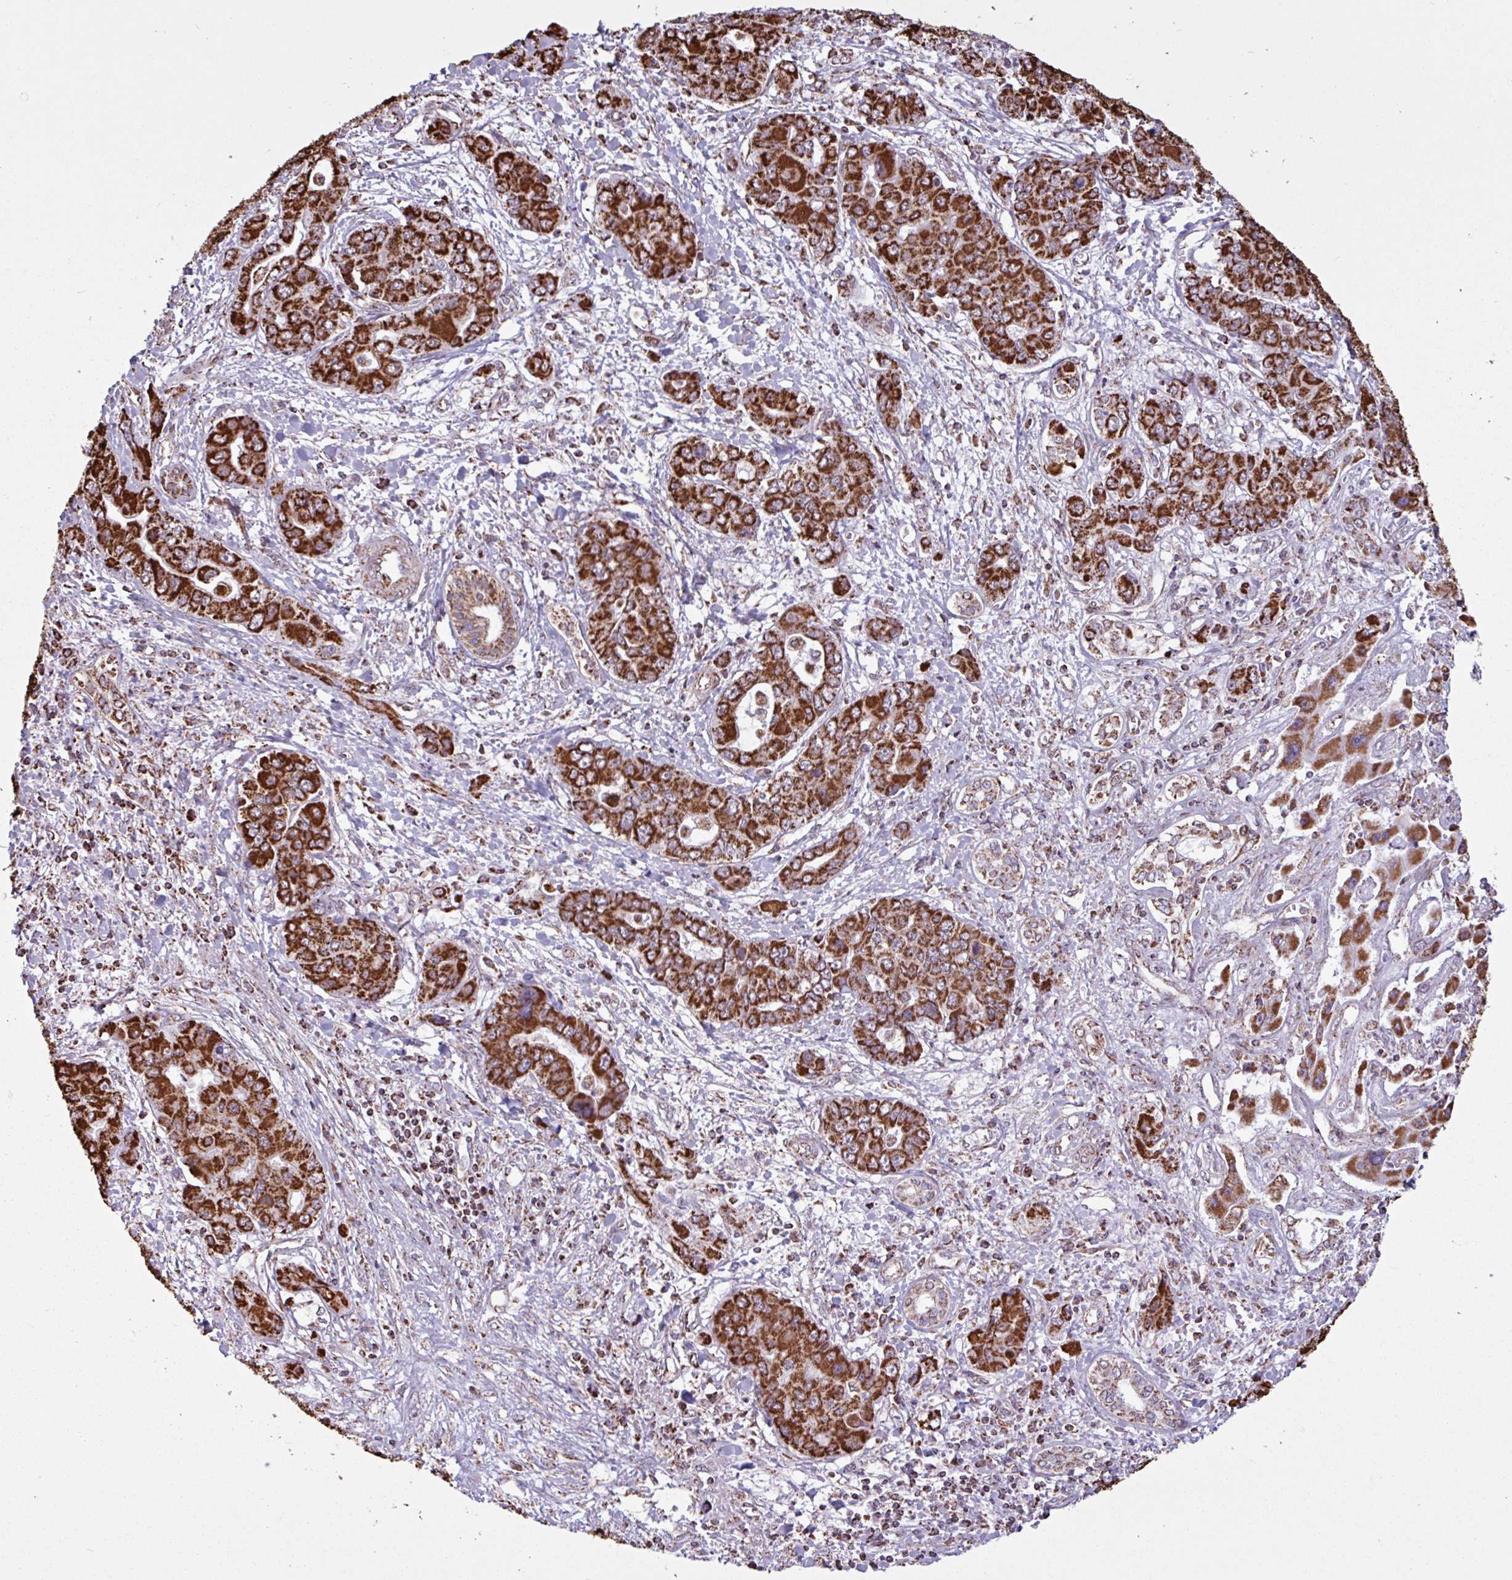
{"staining": {"intensity": "strong", "quantity": ">75%", "location": "cytoplasmic/membranous"}, "tissue": "liver cancer", "cell_type": "Tumor cells", "image_type": "cancer", "snomed": [{"axis": "morphology", "description": "Cholangiocarcinoma"}, {"axis": "topography", "description": "Liver"}], "caption": "A high-resolution photomicrograph shows immunohistochemistry (IHC) staining of liver cholangiocarcinoma, which displays strong cytoplasmic/membranous staining in about >75% of tumor cells. Nuclei are stained in blue.", "gene": "ALG8", "patient": {"sex": "male", "age": 67}}